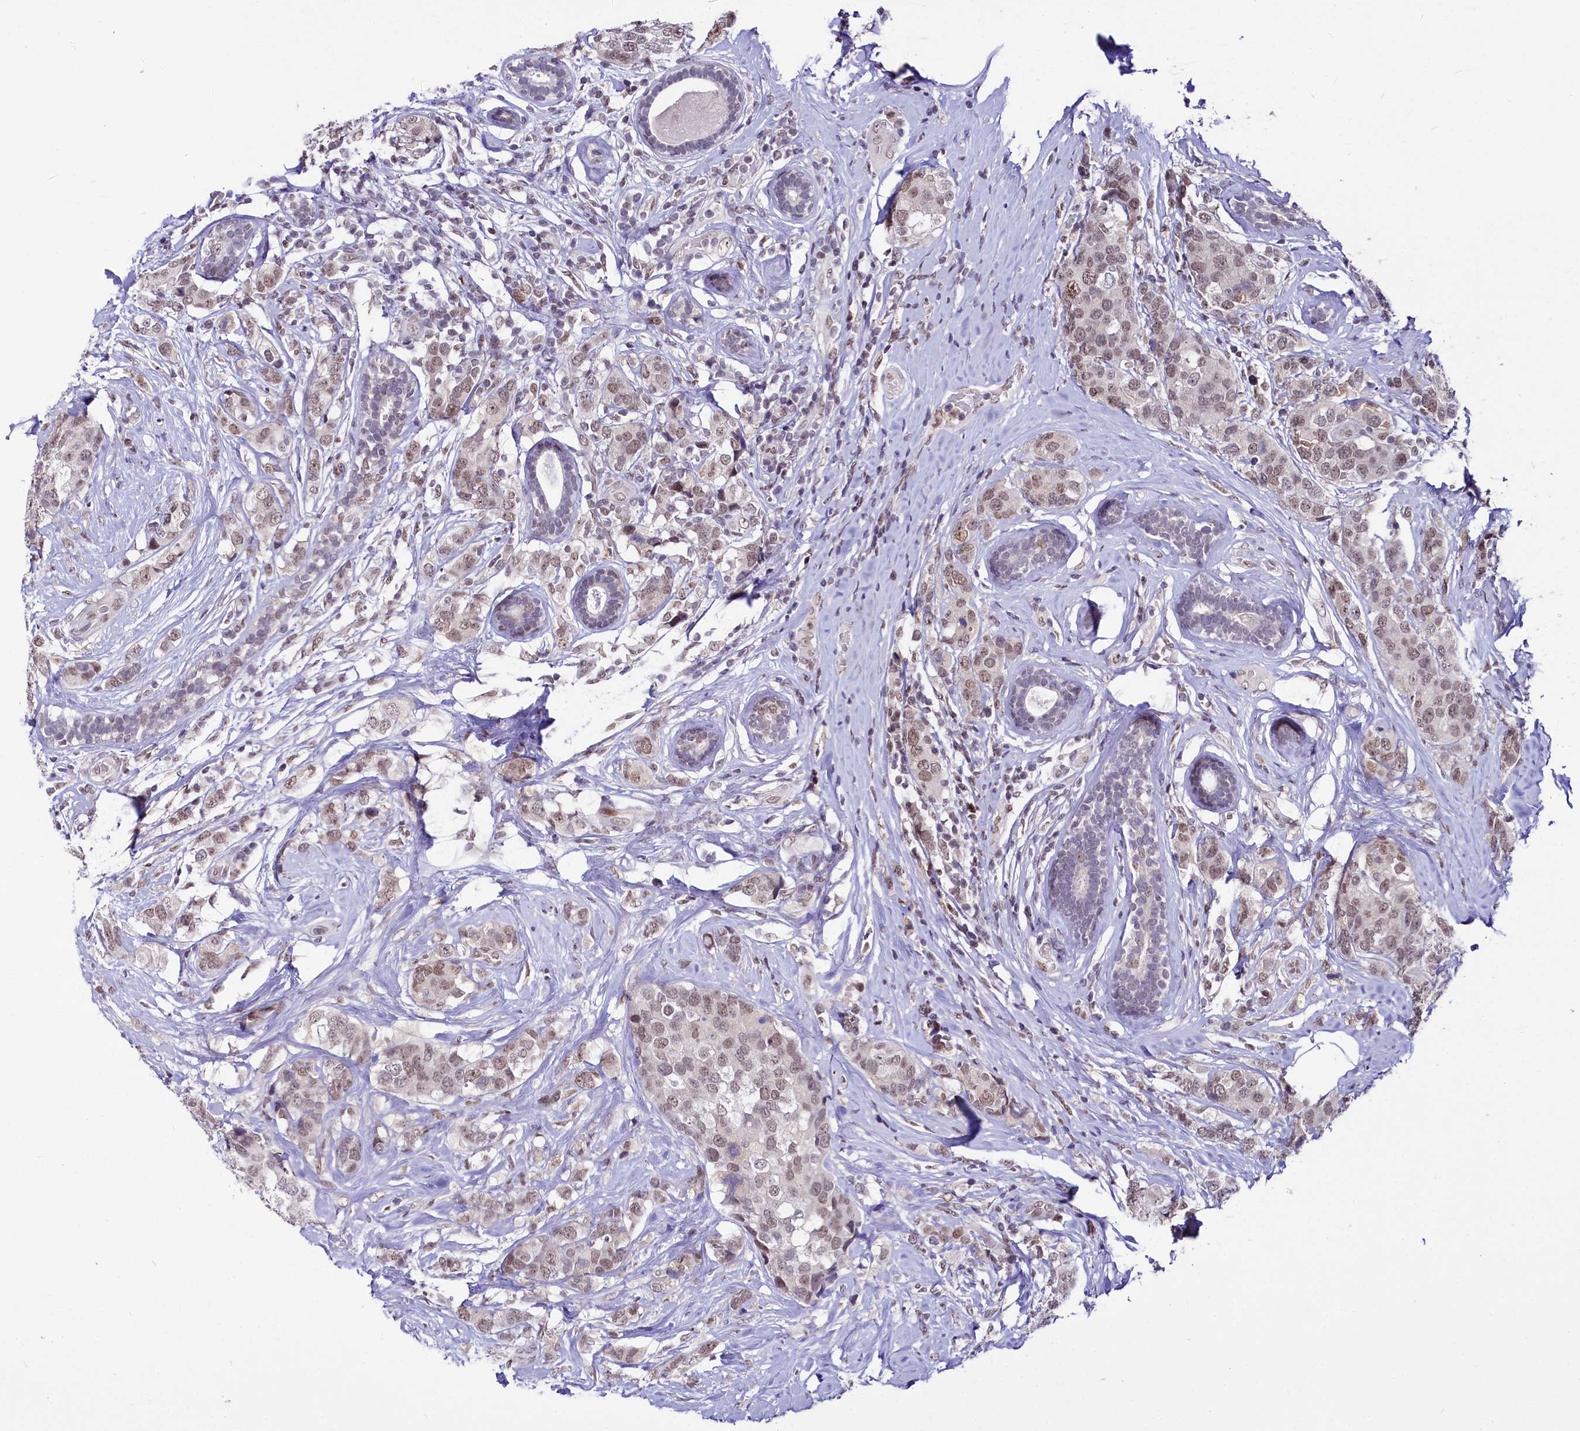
{"staining": {"intensity": "weak", "quantity": ">75%", "location": "nuclear"}, "tissue": "breast cancer", "cell_type": "Tumor cells", "image_type": "cancer", "snomed": [{"axis": "morphology", "description": "Lobular carcinoma"}, {"axis": "topography", "description": "Breast"}], "caption": "DAB immunohistochemical staining of human lobular carcinoma (breast) displays weak nuclear protein positivity in about >75% of tumor cells.", "gene": "SCAF11", "patient": {"sex": "female", "age": 59}}